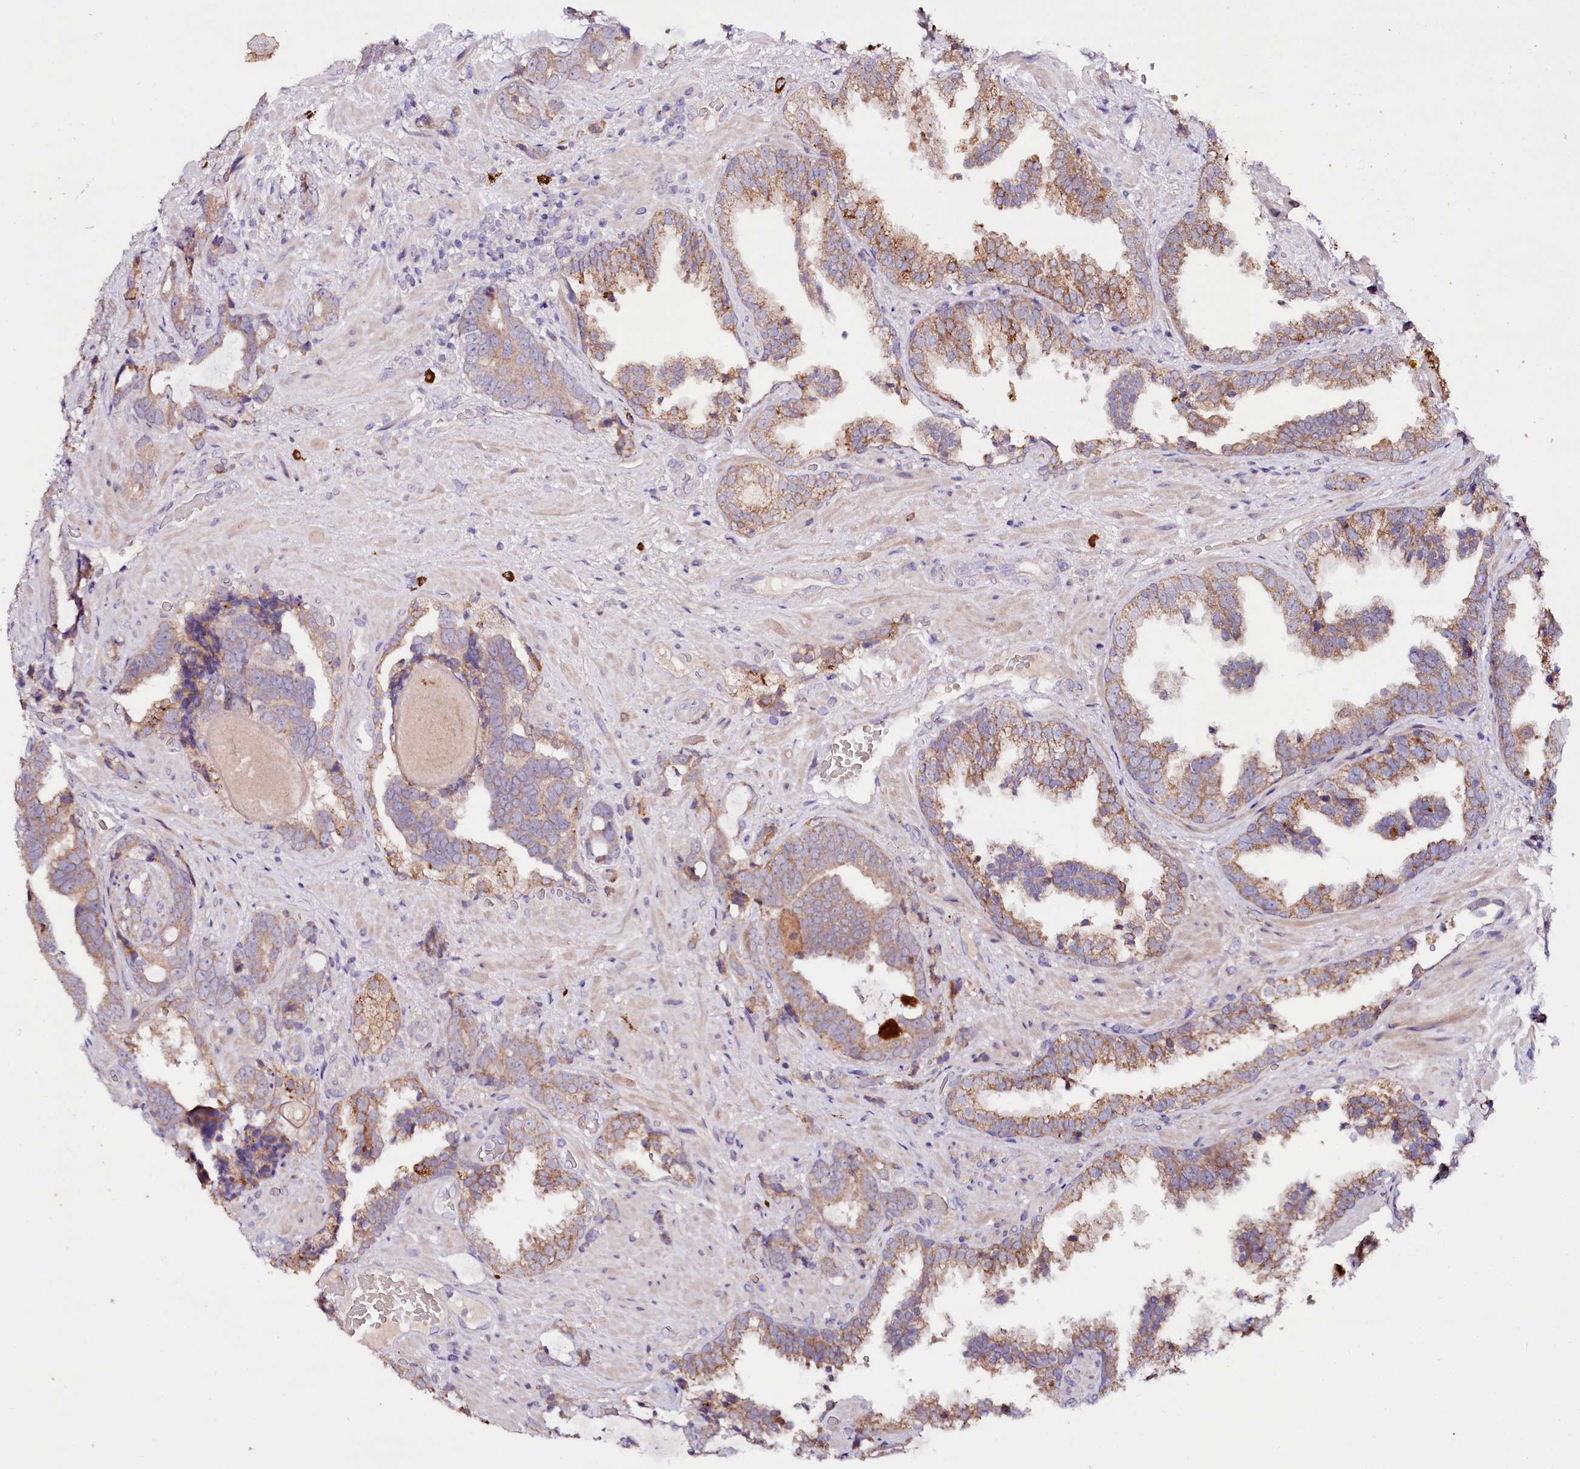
{"staining": {"intensity": "weak", "quantity": "25%-75%", "location": "cytoplasmic/membranous"}, "tissue": "prostate cancer", "cell_type": "Tumor cells", "image_type": "cancer", "snomed": [{"axis": "morphology", "description": "Adenocarcinoma, High grade"}, {"axis": "topography", "description": "Prostate and seminal vesicle, NOS"}], "caption": "Protein positivity by immunohistochemistry shows weak cytoplasmic/membranous positivity in about 25%-75% of tumor cells in adenocarcinoma (high-grade) (prostate).", "gene": "ZNF45", "patient": {"sex": "male", "age": 67}}